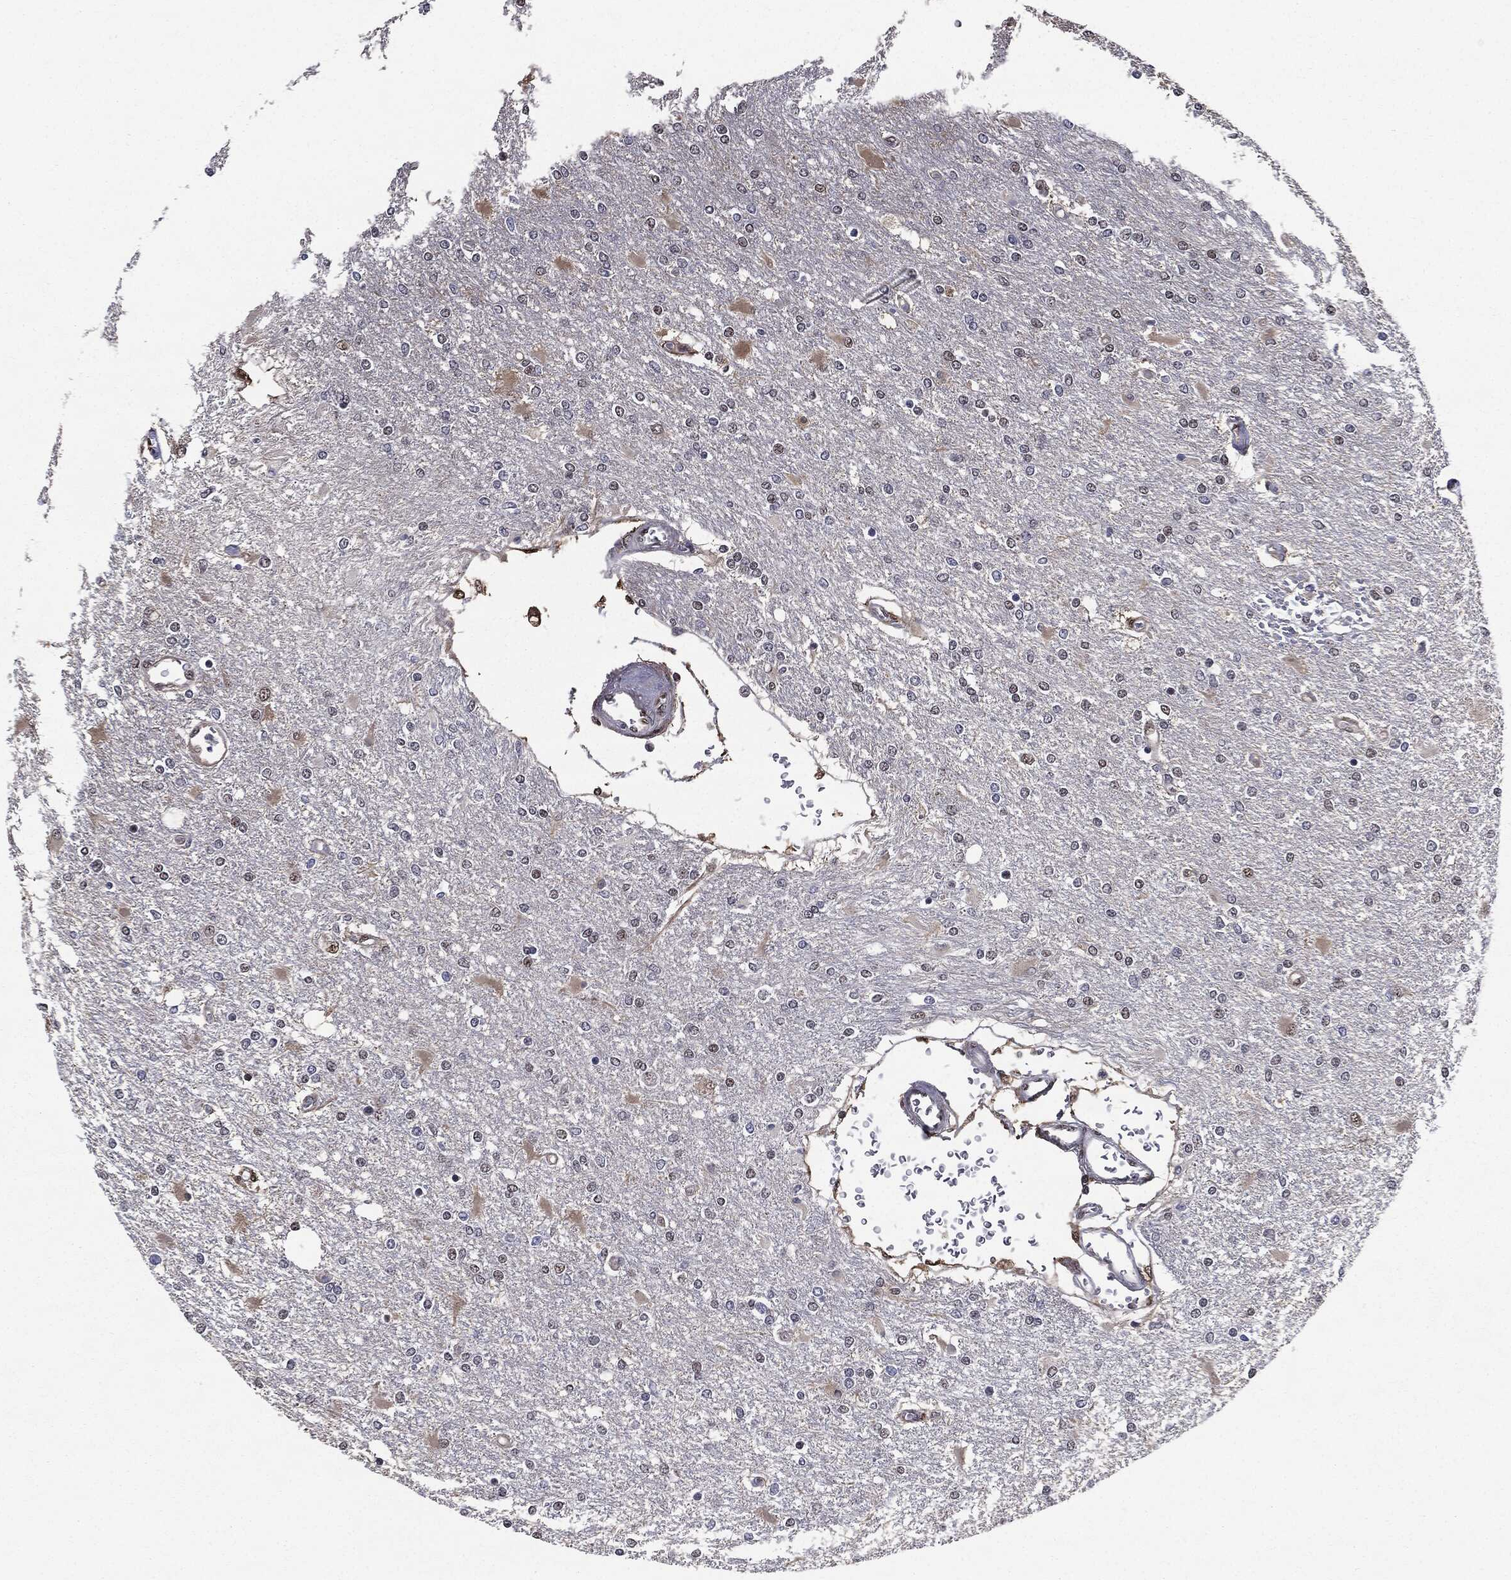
{"staining": {"intensity": "negative", "quantity": "none", "location": "none"}, "tissue": "glioma", "cell_type": "Tumor cells", "image_type": "cancer", "snomed": [{"axis": "morphology", "description": "Glioma, malignant, High grade"}, {"axis": "topography", "description": "Cerebral cortex"}], "caption": "The histopathology image shows no significant staining in tumor cells of malignant glioma (high-grade). (Stains: DAB IHC with hematoxylin counter stain, Microscopy: brightfield microscopy at high magnification).", "gene": "JUN", "patient": {"sex": "male", "age": 79}}